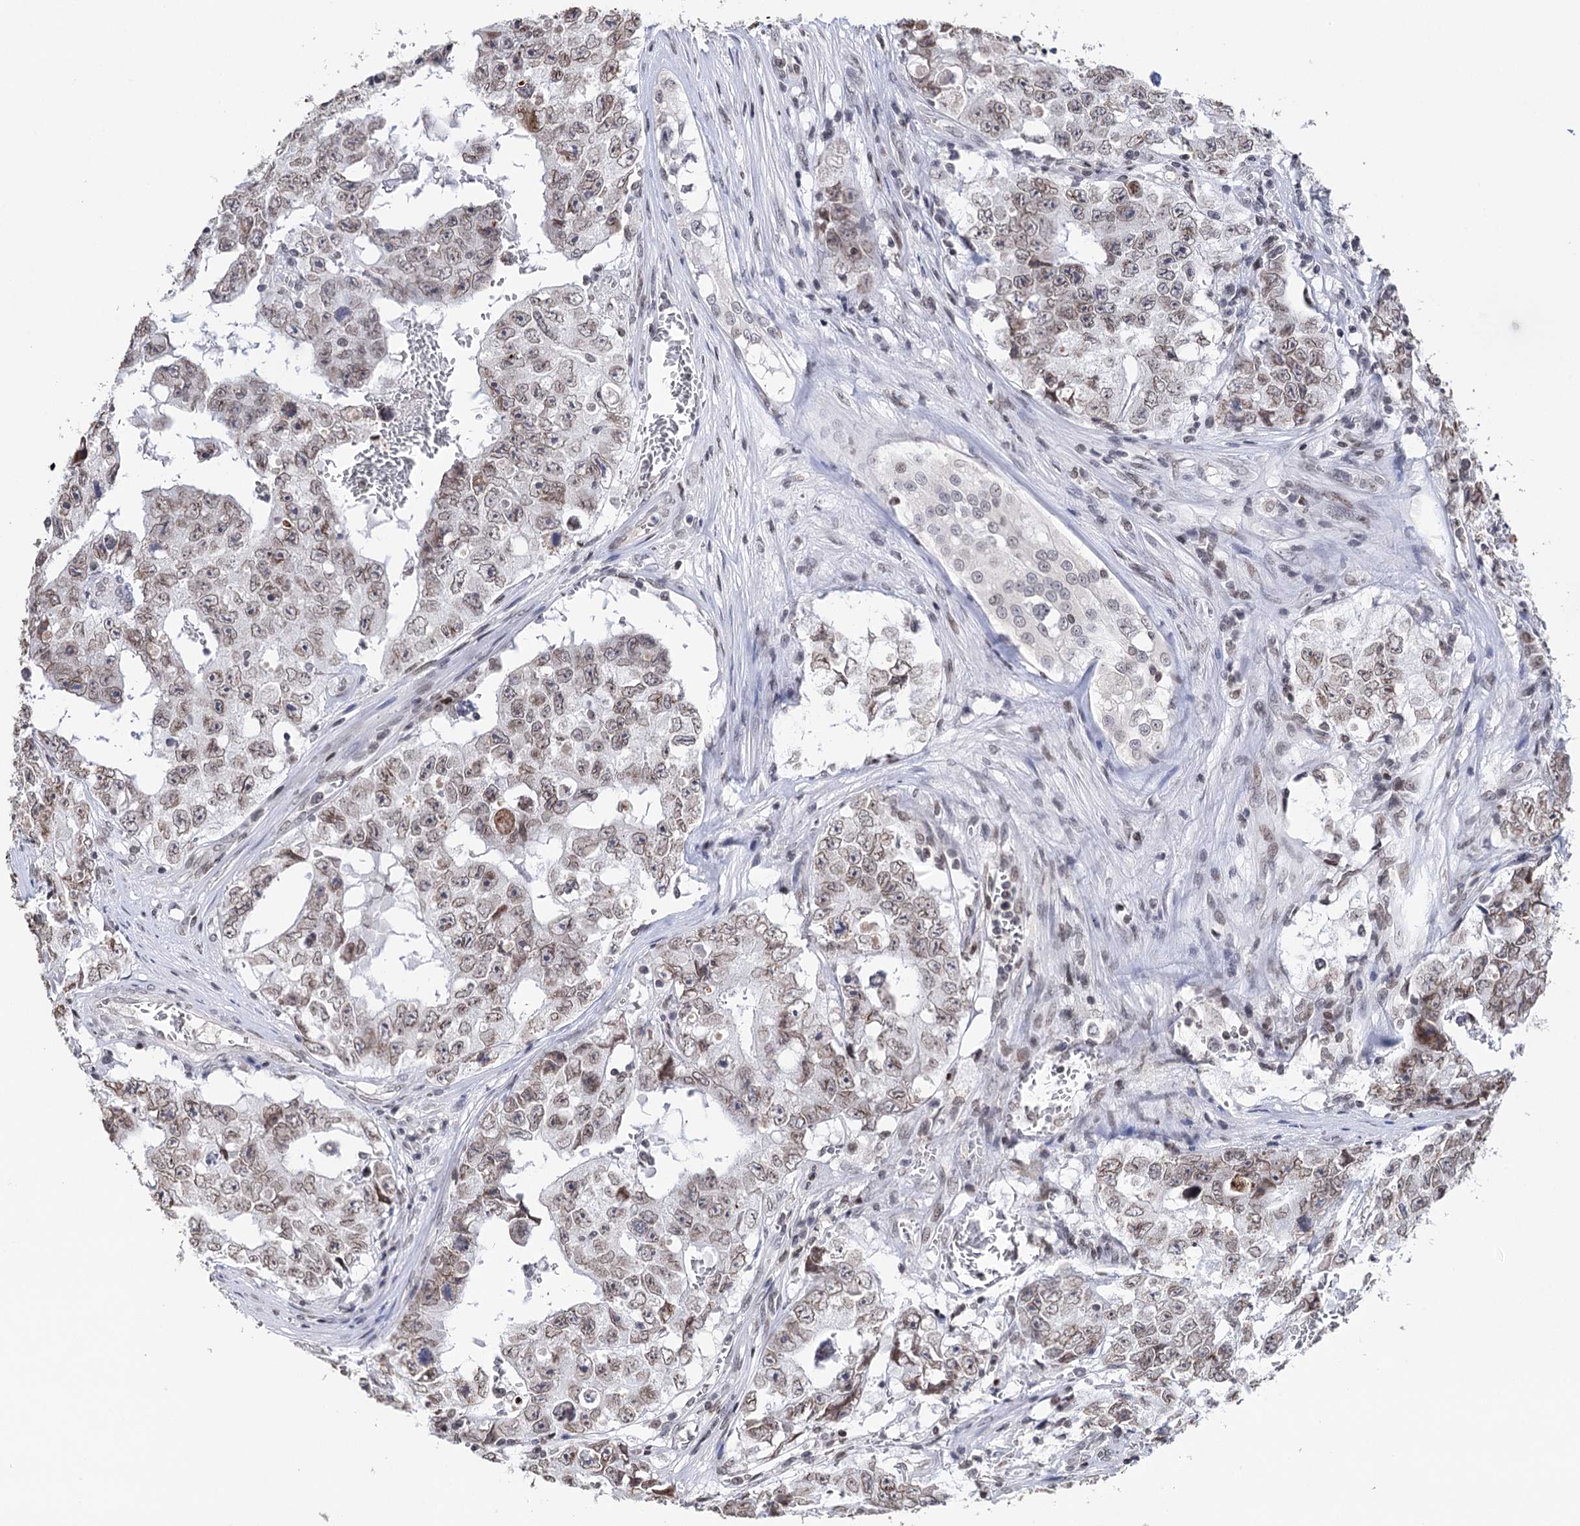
{"staining": {"intensity": "weak", "quantity": ">75%", "location": "nuclear"}, "tissue": "testis cancer", "cell_type": "Tumor cells", "image_type": "cancer", "snomed": [{"axis": "morphology", "description": "Carcinoma, Embryonal, NOS"}, {"axis": "topography", "description": "Testis"}], "caption": "A photomicrograph of human testis embryonal carcinoma stained for a protein shows weak nuclear brown staining in tumor cells. (Brightfield microscopy of DAB IHC at high magnification).", "gene": "CCDC77", "patient": {"sex": "male", "age": 17}}